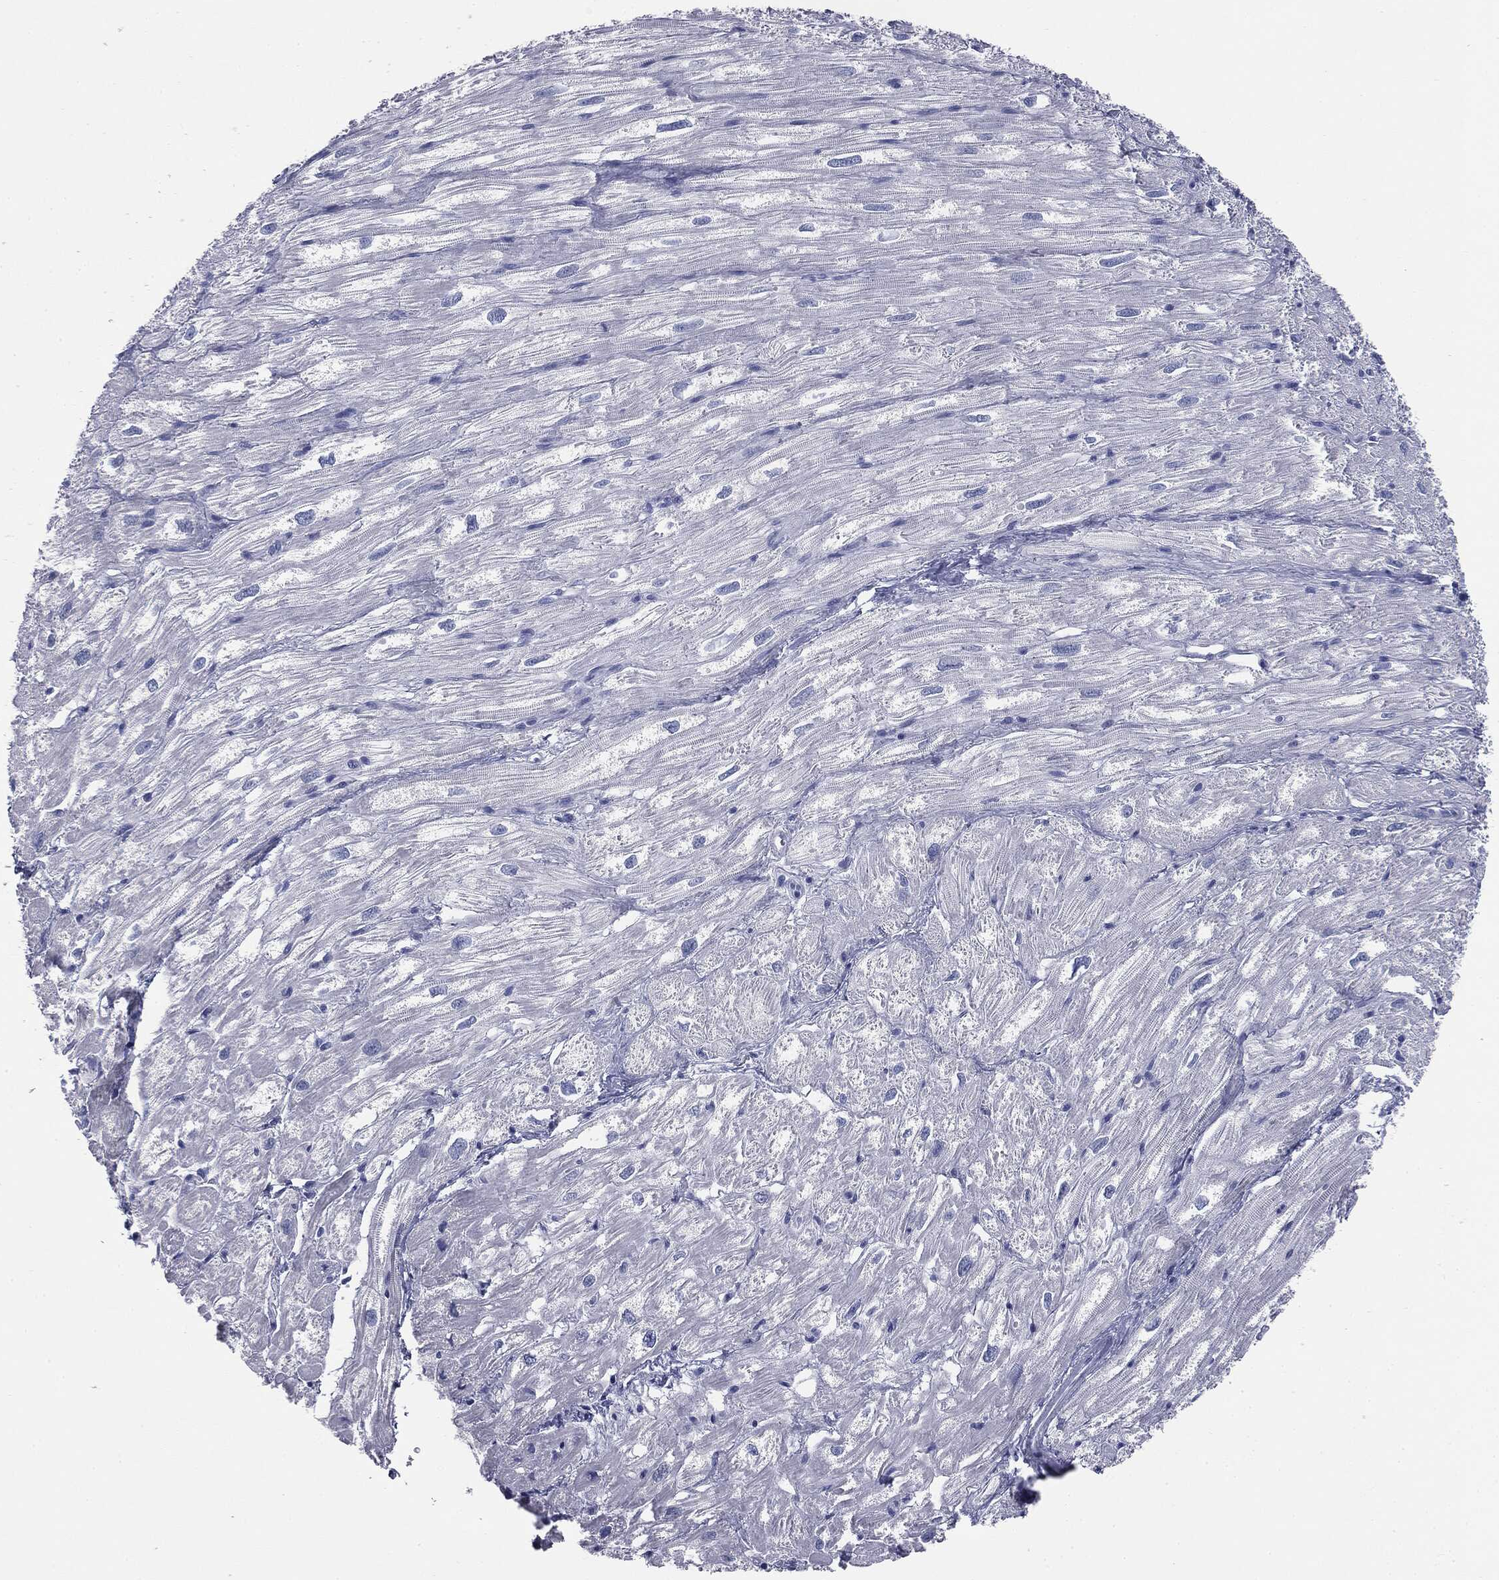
{"staining": {"intensity": "negative", "quantity": "none", "location": "none"}, "tissue": "heart muscle", "cell_type": "Cardiomyocytes", "image_type": "normal", "snomed": [{"axis": "morphology", "description": "Normal tissue, NOS"}, {"axis": "topography", "description": "Heart"}], "caption": "IHC histopathology image of unremarkable heart muscle stained for a protein (brown), which reveals no expression in cardiomyocytes.", "gene": "ATP2A1", "patient": {"sex": "male", "age": 62}}